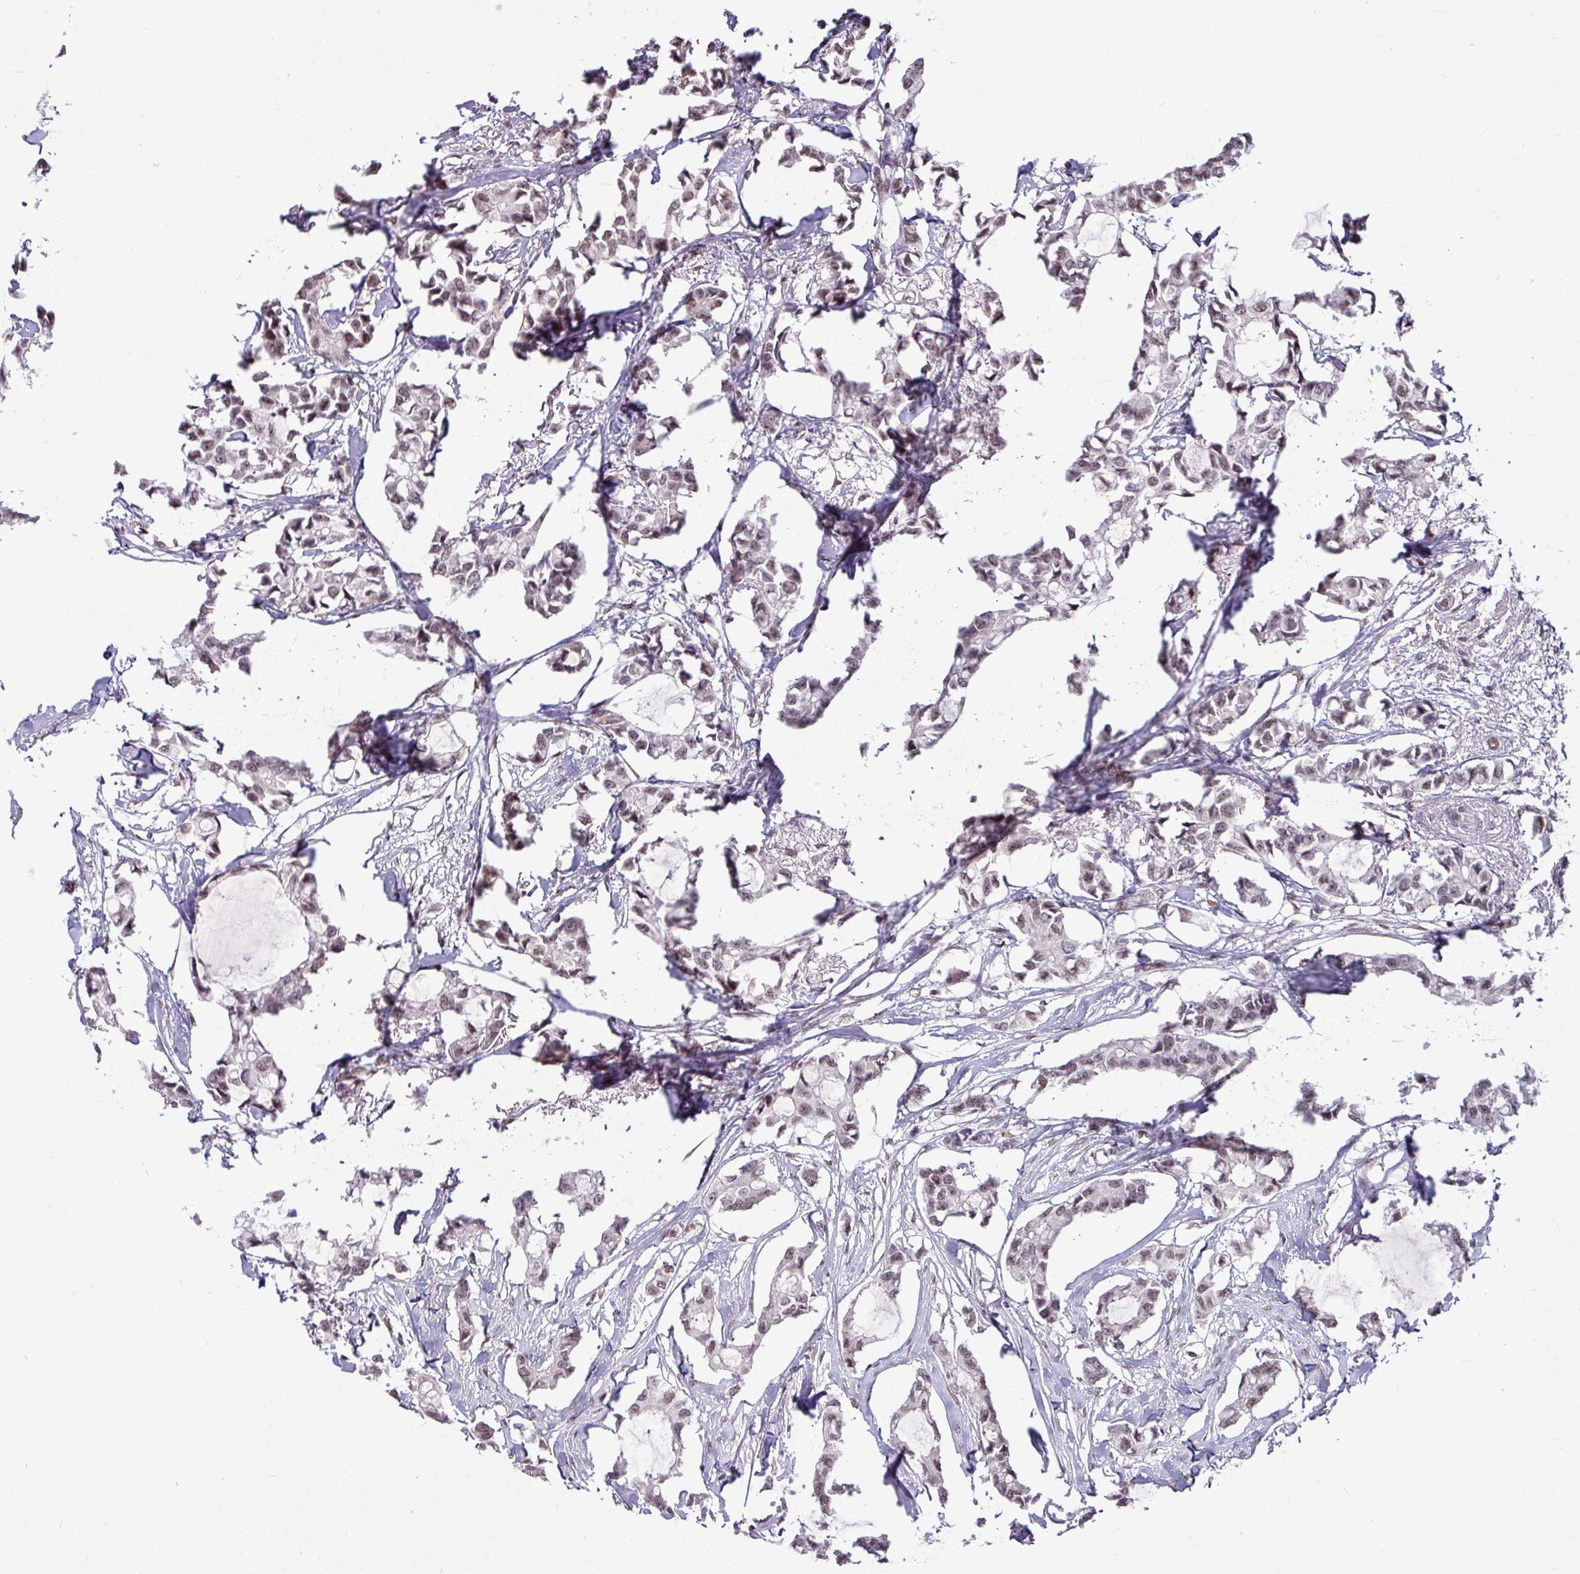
{"staining": {"intensity": "moderate", "quantity": "25%-75%", "location": "nuclear"}, "tissue": "breast cancer", "cell_type": "Tumor cells", "image_type": "cancer", "snomed": [{"axis": "morphology", "description": "Duct carcinoma"}, {"axis": "topography", "description": "Breast"}], "caption": "Breast cancer (infiltrating ductal carcinoma) stained with immunohistochemistry reveals moderate nuclear expression in approximately 25%-75% of tumor cells.", "gene": "TDG", "patient": {"sex": "female", "age": 73}}